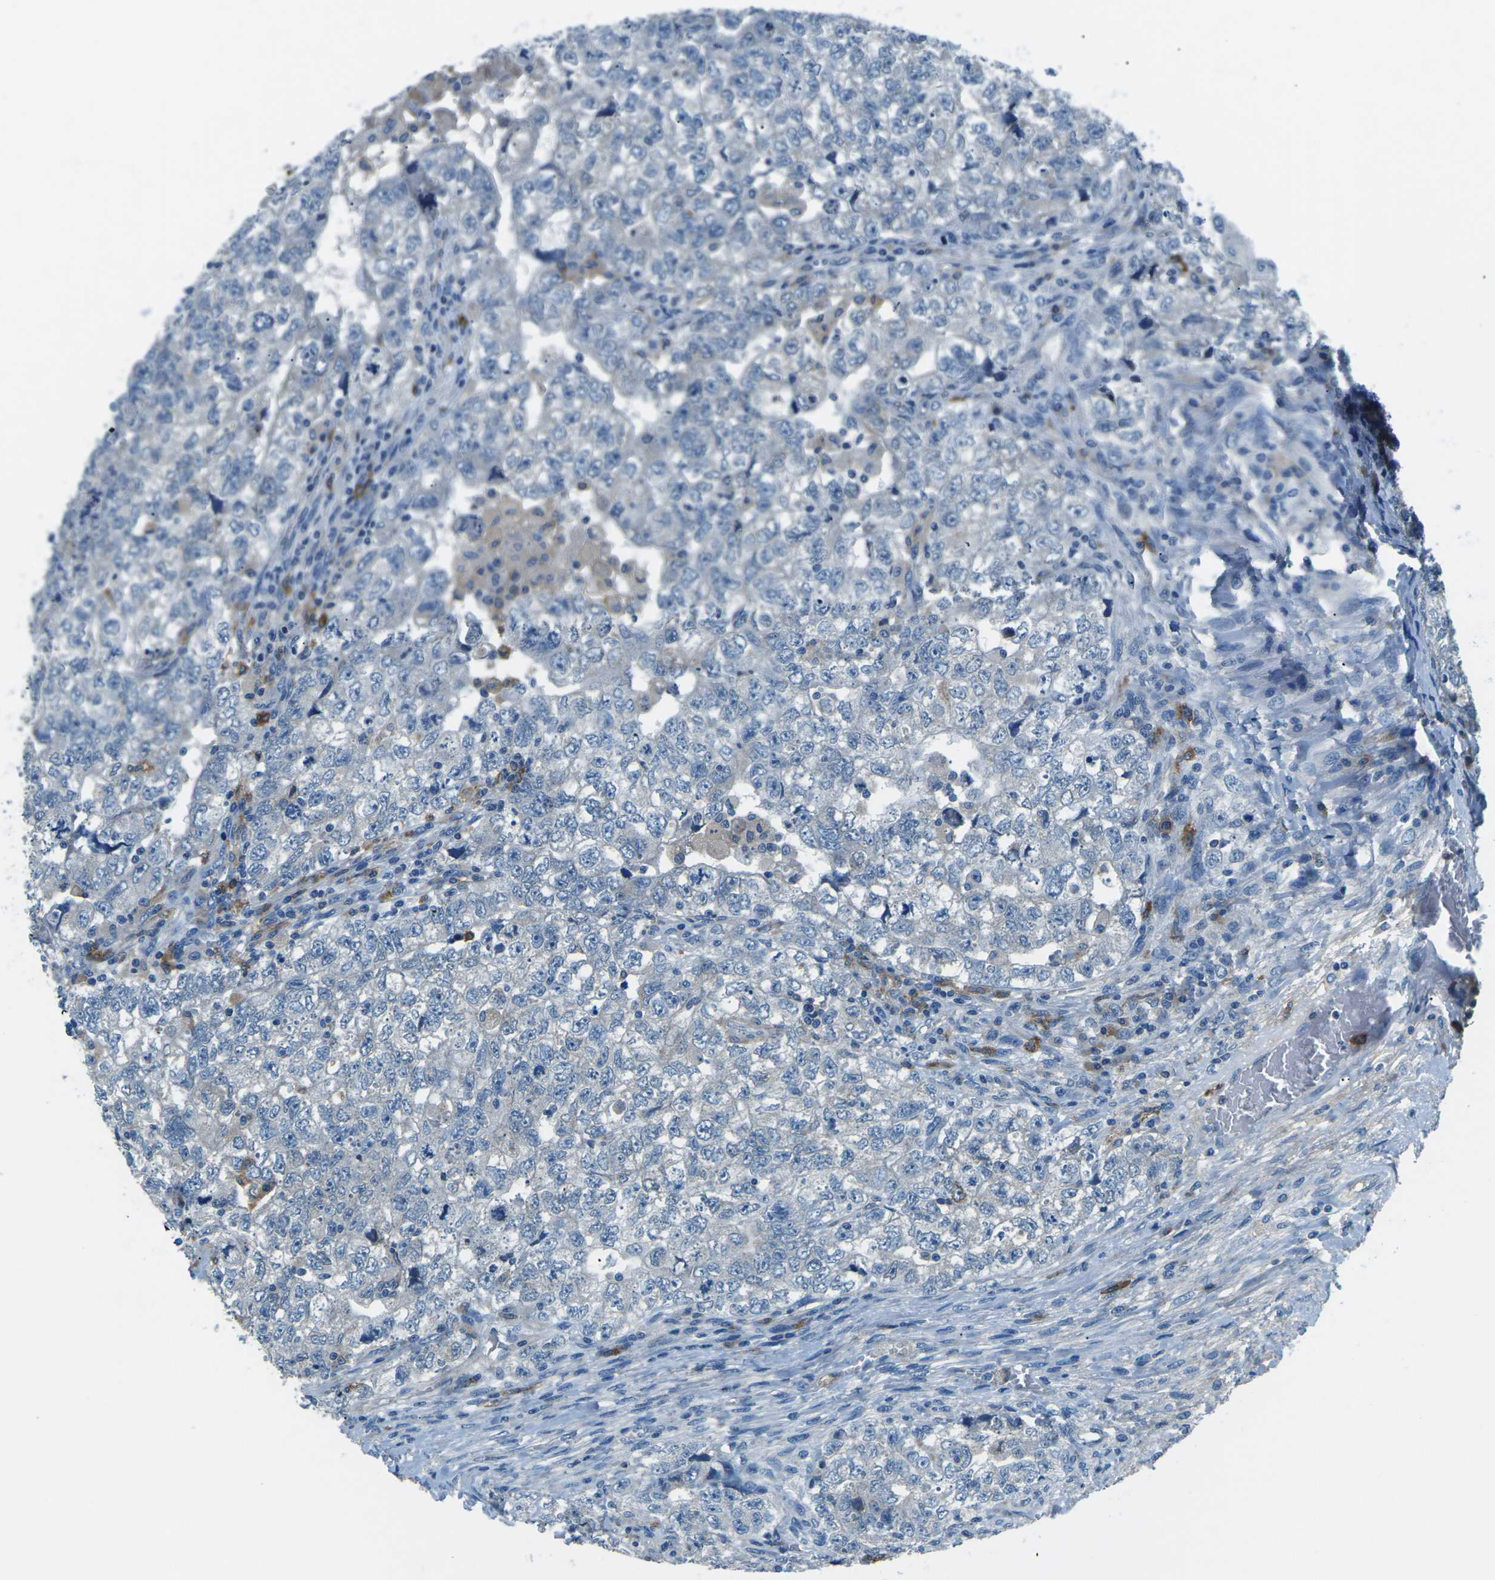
{"staining": {"intensity": "negative", "quantity": "none", "location": "none"}, "tissue": "testis cancer", "cell_type": "Tumor cells", "image_type": "cancer", "snomed": [{"axis": "morphology", "description": "Carcinoma, Embryonal, NOS"}, {"axis": "topography", "description": "Testis"}], "caption": "DAB immunohistochemical staining of testis cancer reveals no significant positivity in tumor cells.", "gene": "CD1D", "patient": {"sex": "male", "age": 36}}